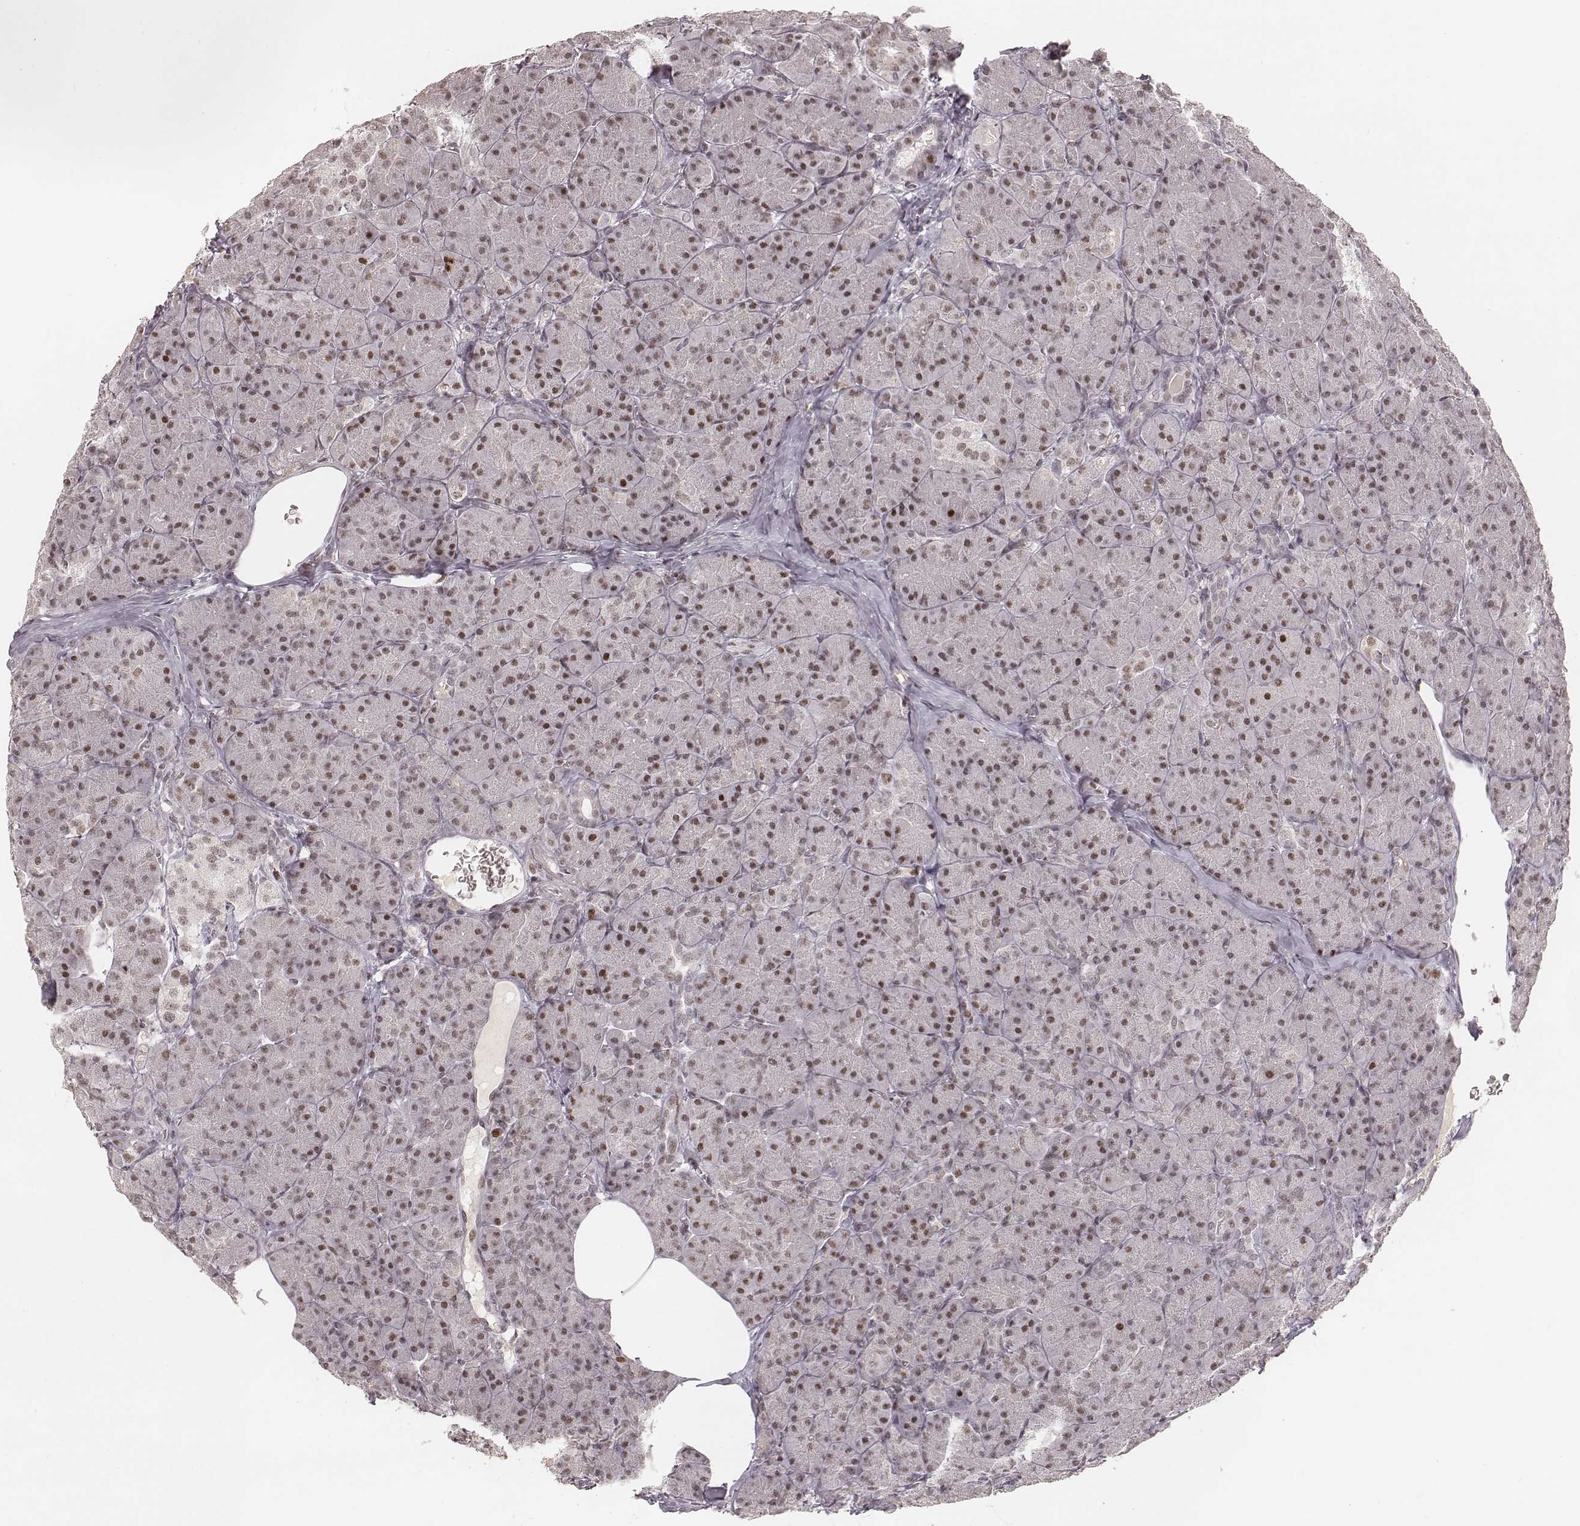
{"staining": {"intensity": "moderate", "quantity": ">75%", "location": "nuclear"}, "tissue": "pancreas", "cell_type": "Exocrine glandular cells", "image_type": "normal", "snomed": [{"axis": "morphology", "description": "Normal tissue, NOS"}, {"axis": "topography", "description": "Pancreas"}], "caption": "High-power microscopy captured an immunohistochemistry image of benign pancreas, revealing moderate nuclear positivity in about >75% of exocrine glandular cells.", "gene": "HNRNPC", "patient": {"sex": "male", "age": 57}}